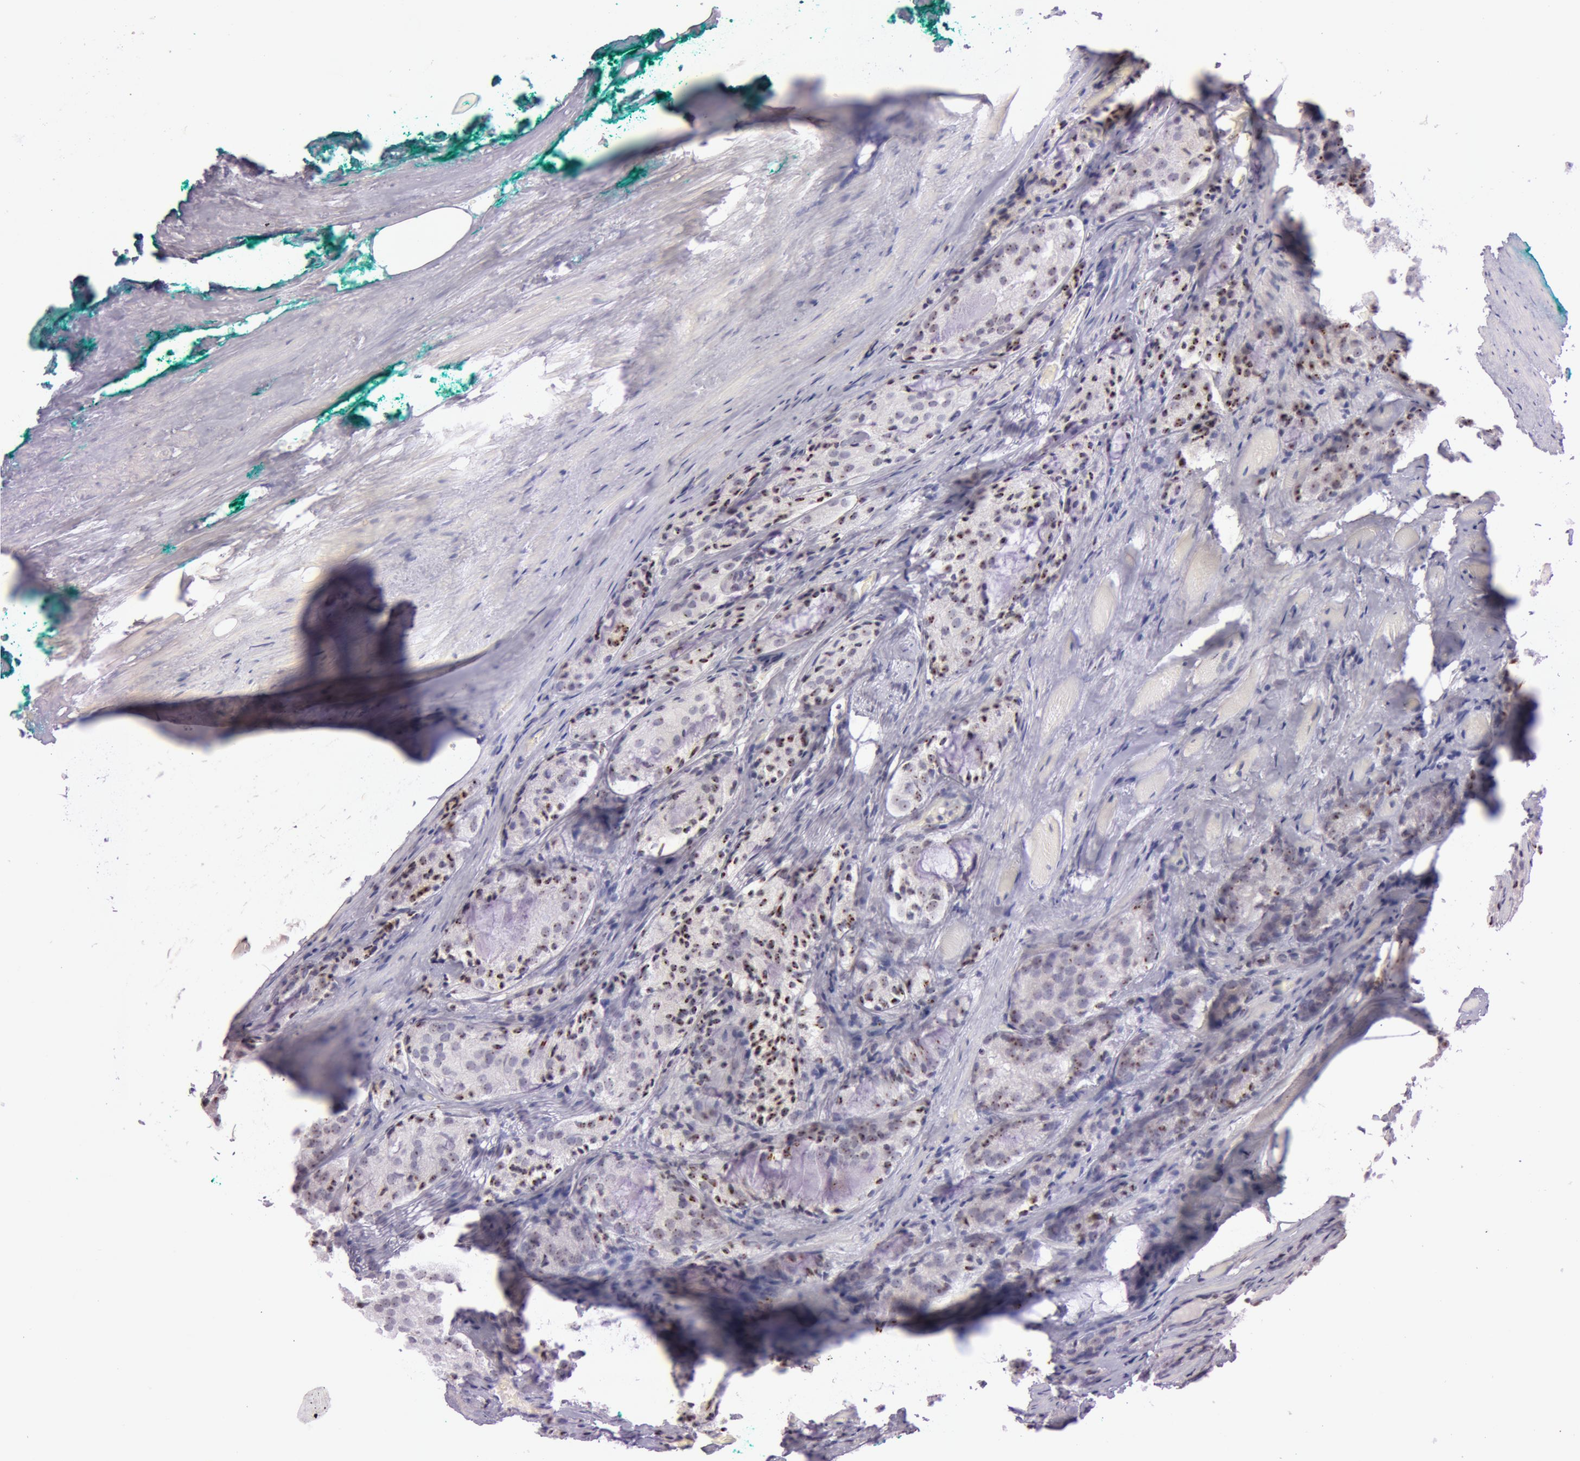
{"staining": {"intensity": "moderate", "quantity": ">75%", "location": "nuclear"}, "tissue": "prostate cancer", "cell_type": "Tumor cells", "image_type": "cancer", "snomed": [{"axis": "morphology", "description": "Adenocarcinoma, Medium grade"}, {"axis": "topography", "description": "Prostate"}], "caption": "An image showing moderate nuclear expression in approximately >75% of tumor cells in prostate medium-grade adenocarcinoma, as visualized by brown immunohistochemical staining.", "gene": "FBL", "patient": {"sex": "male", "age": 60}}